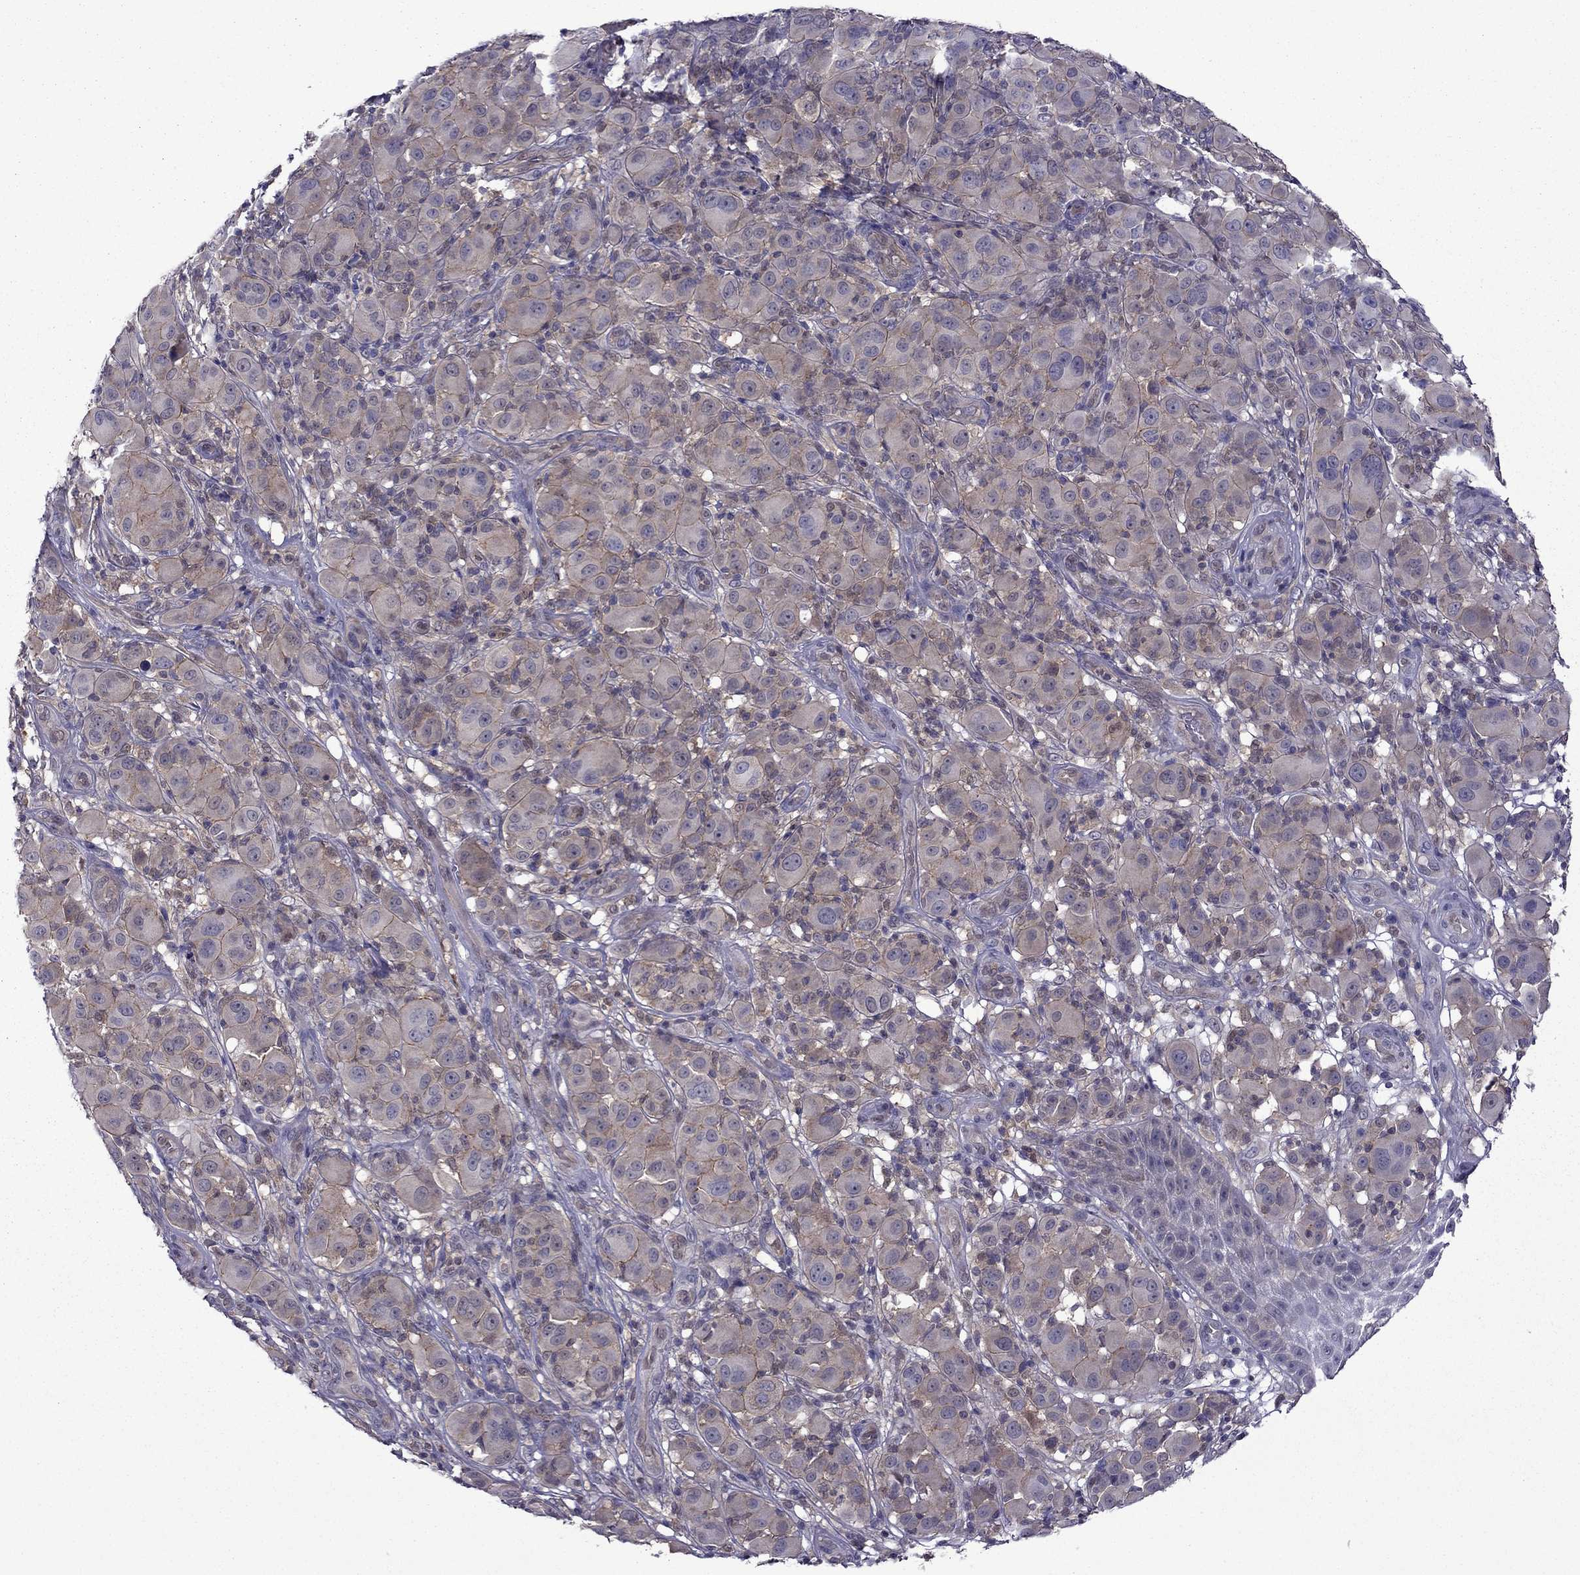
{"staining": {"intensity": "weak", "quantity": ">75%", "location": "cytoplasmic/membranous"}, "tissue": "melanoma", "cell_type": "Tumor cells", "image_type": "cancer", "snomed": [{"axis": "morphology", "description": "Malignant melanoma, NOS"}, {"axis": "topography", "description": "Skin"}], "caption": "Immunohistochemistry (IHC) photomicrograph of melanoma stained for a protein (brown), which exhibits low levels of weak cytoplasmic/membranous staining in approximately >75% of tumor cells.", "gene": "CDK5", "patient": {"sex": "female", "age": 87}}